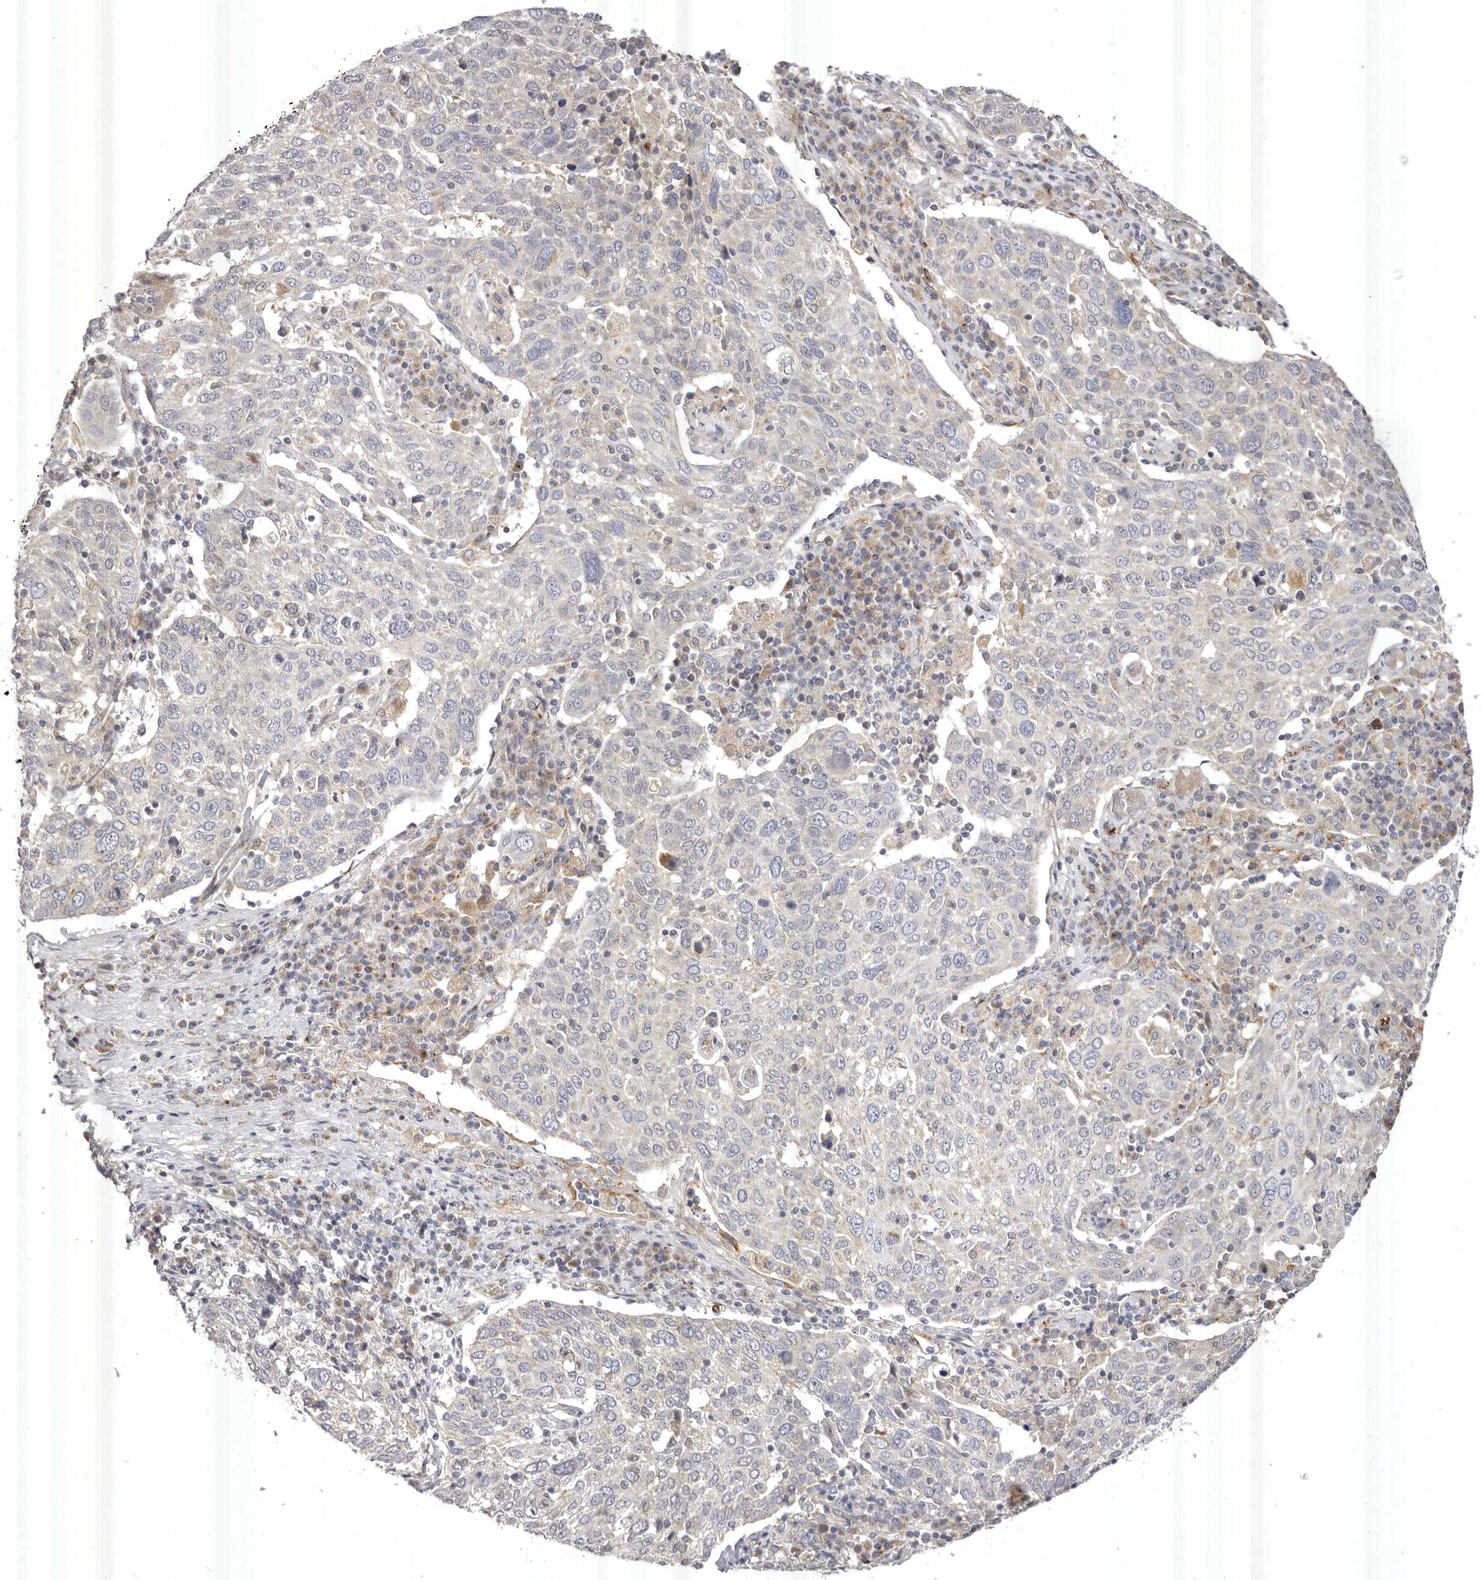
{"staining": {"intensity": "negative", "quantity": "none", "location": "none"}, "tissue": "lung cancer", "cell_type": "Tumor cells", "image_type": "cancer", "snomed": [{"axis": "morphology", "description": "Squamous cell carcinoma, NOS"}, {"axis": "topography", "description": "Lung"}], "caption": "An immunohistochemistry micrograph of lung squamous cell carcinoma is shown. There is no staining in tumor cells of lung squamous cell carcinoma.", "gene": "USP24", "patient": {"sex": "male", "age": 65}}